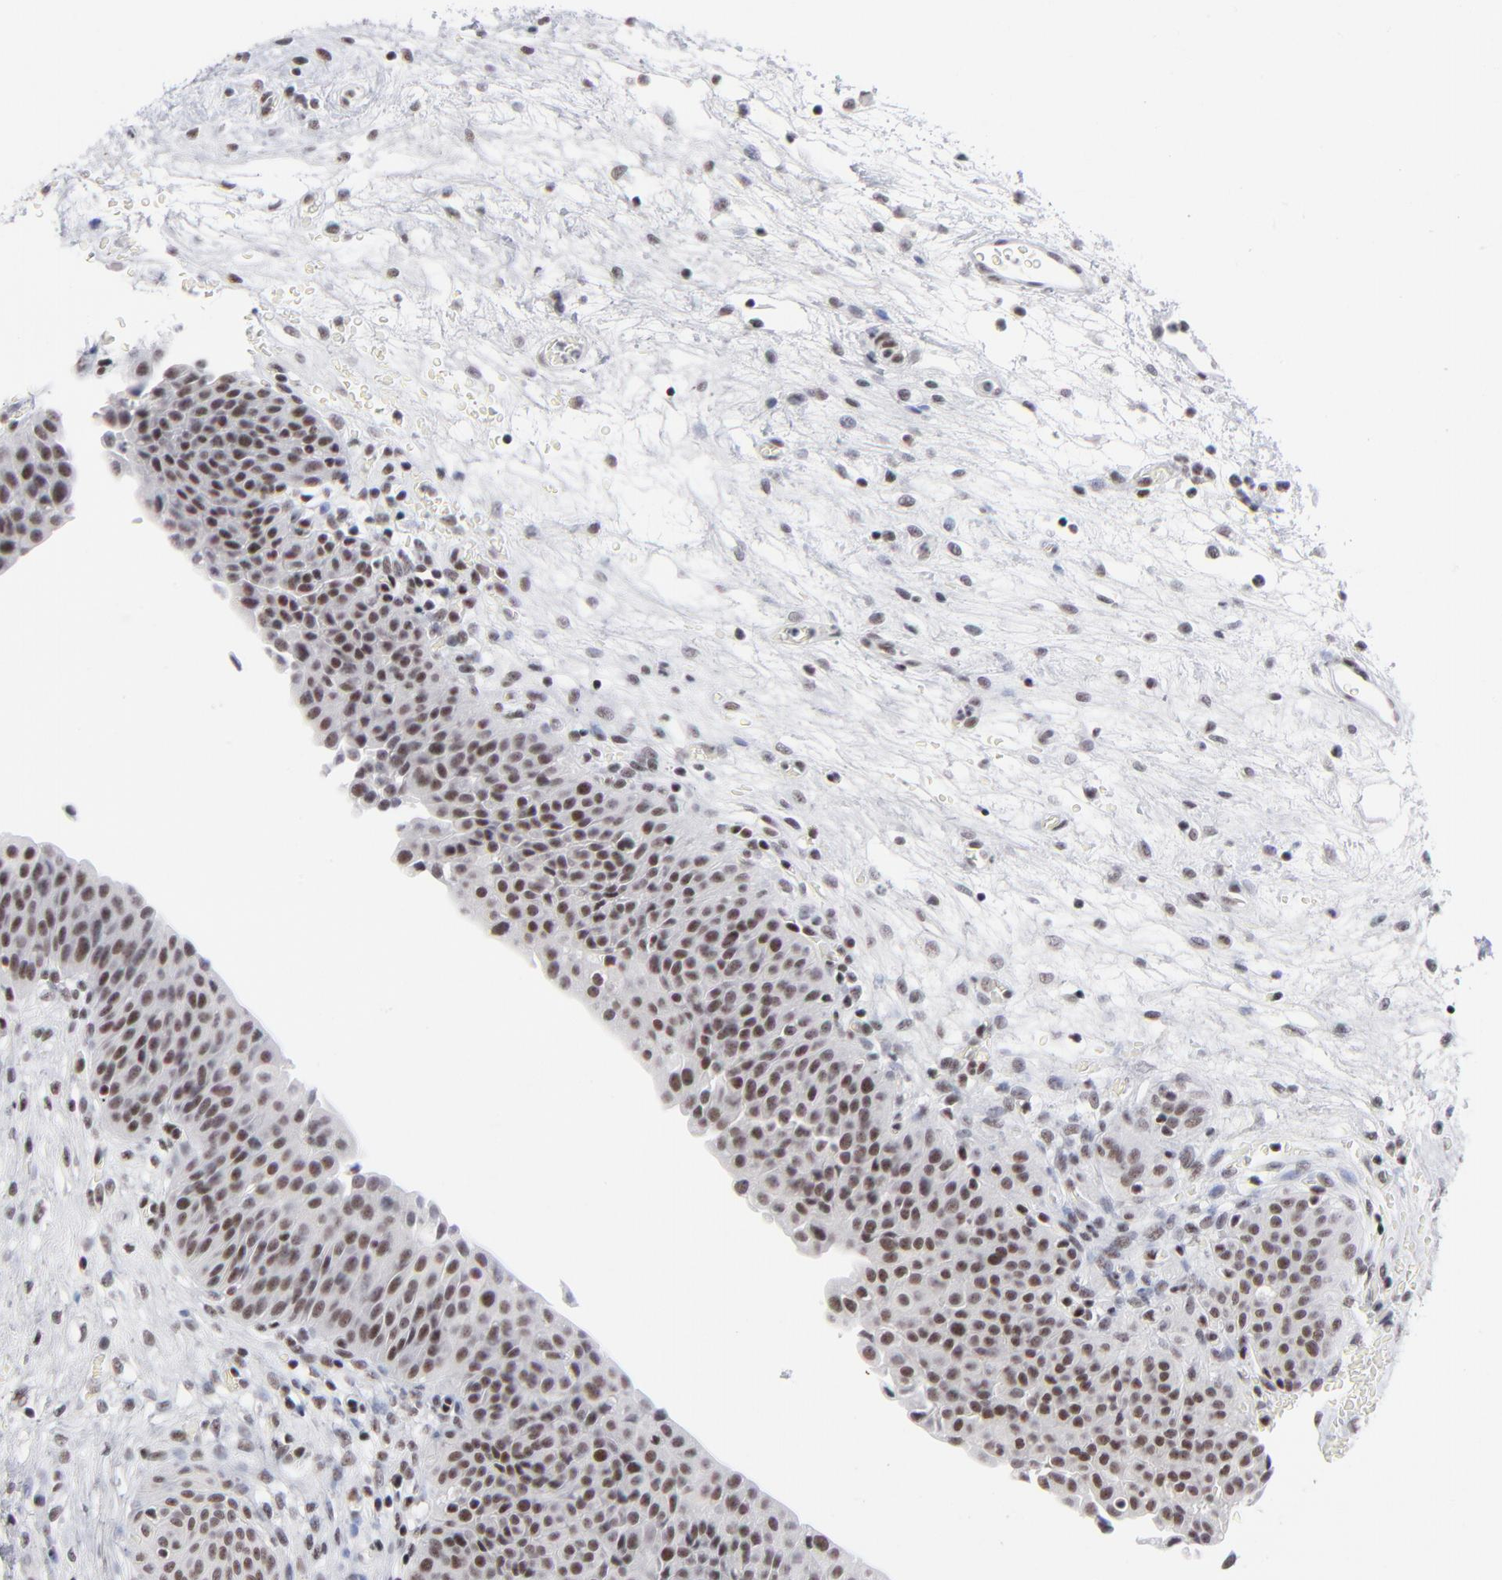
{"staining": {"intensity": "weak", "quantity": ">75%", "location": "nuclear"}, "tissue": "urinary bladder", "cell_type": "Urothelial cells", "image_type": "normal", "snomed": [{"axis": "morphology", "description": "Normal tissue, NOS"}, {"axis": "topography", "description": "Smooth muscle"}, {"axis": "topography", "description": "Urinary bladder"}], "caption": "Immunohistochemical staining of normal urinary bladder reveals weak nuclear protein positivity in approximately >75% of urothelial cells. (DAB (3,3'-diaminobenzidine) IHC, brown staining for protein, blue staining for nuclei).", "gene": "SP2", "patient": {"sex": "male", "age": 35}}